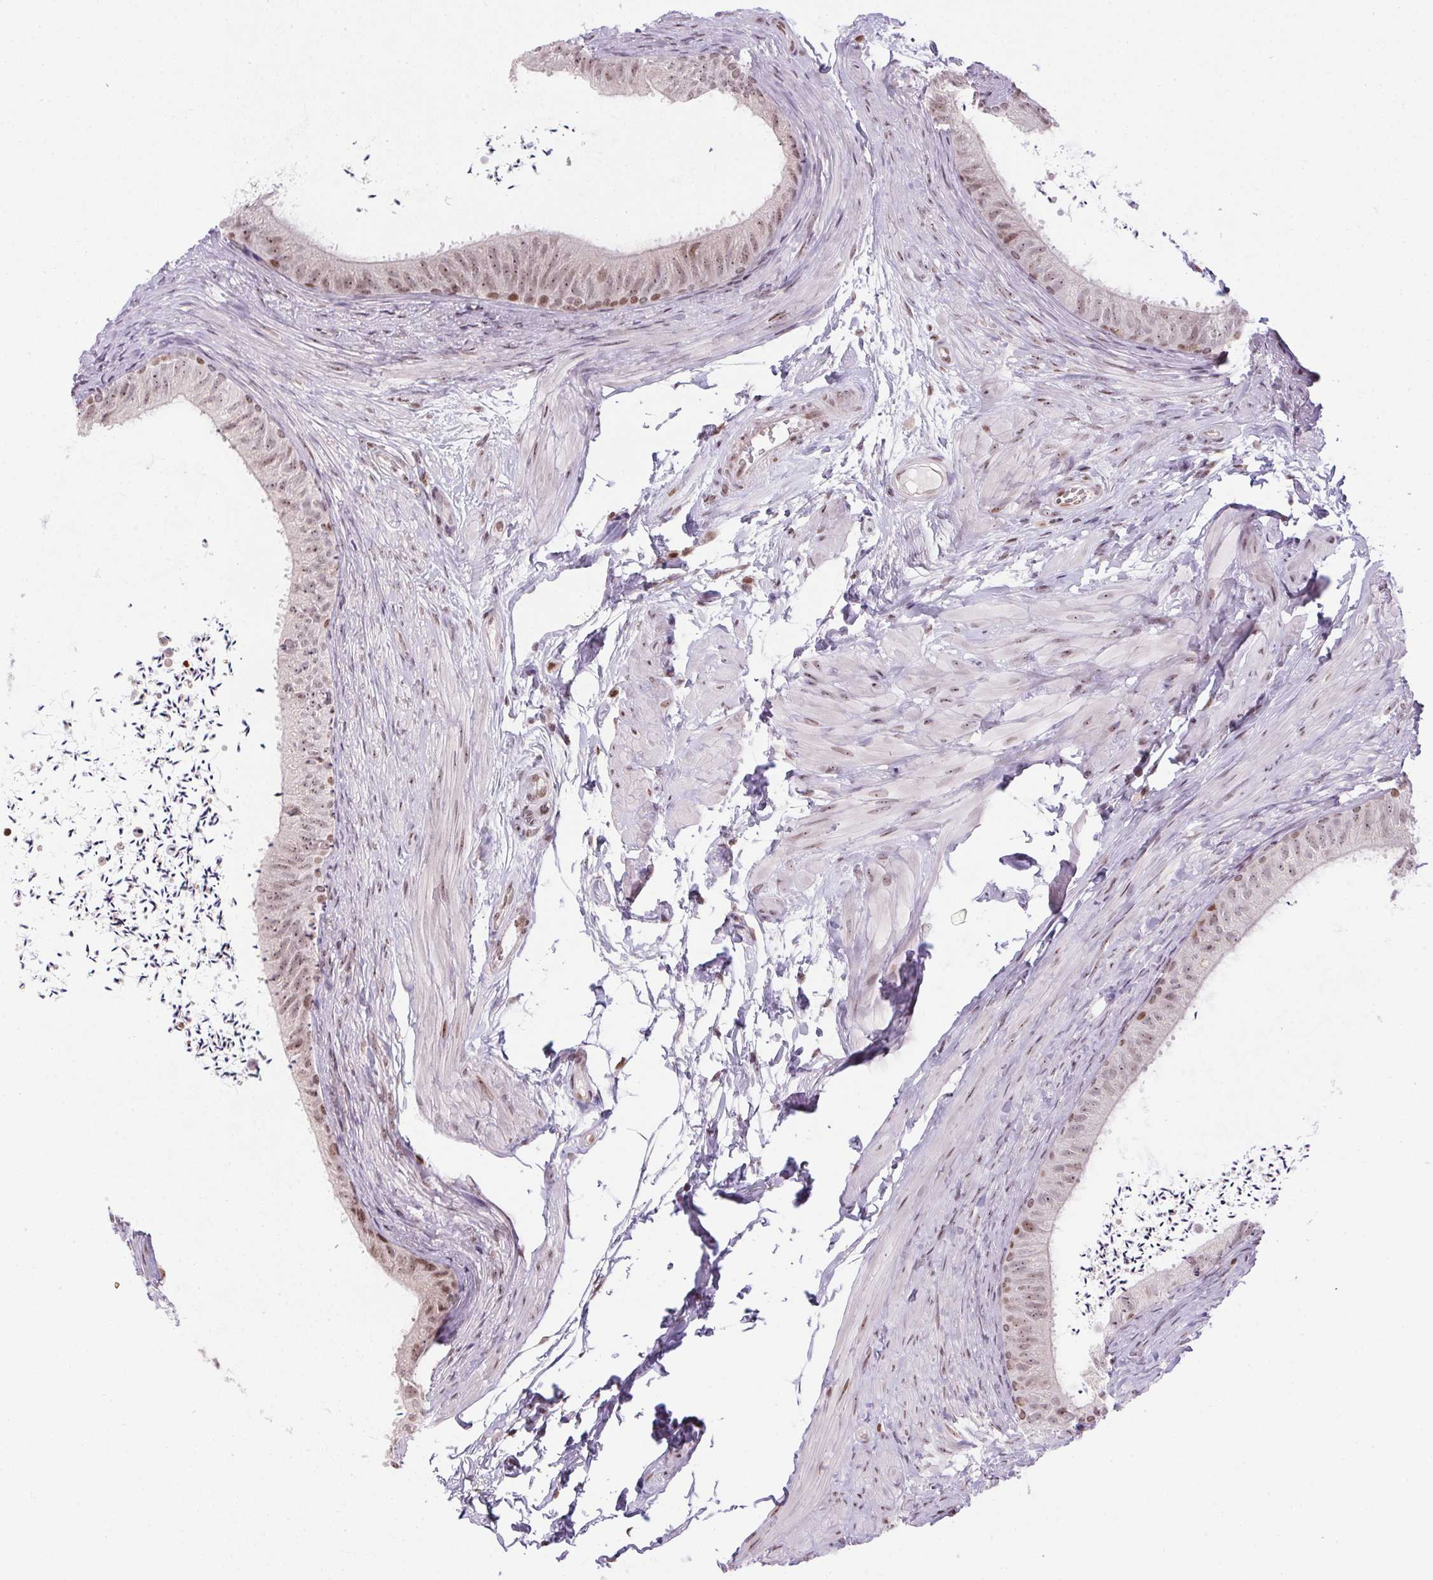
{"staining": {"intensity": "moderate", "quantity": "25%-75%", "location": "nuclear"}, "tissue": "epididymis", "cell_type": "Glandular cells", "image_type": "normal", "snomed": [{"axis": "morphology", "description": "Normal tissue, NOS"}, {"axis": "topography", "description": "Epididymis, spermatic cord, NOS"}, {"axis": "topography", "description": "Epididymis"}, {"axis": "topography", "description": "Peripheral nerve tissue"}], "caption": "Protein analysis of unremarkable epididymis demonstrates moderate nuclear expression in about 25%-75% of glandular cells. (DAB IHC, brown staining for protein, blue staining for nuclei).", "gene": "RNF181", "patient": {"sex": "male", "age": 29}}